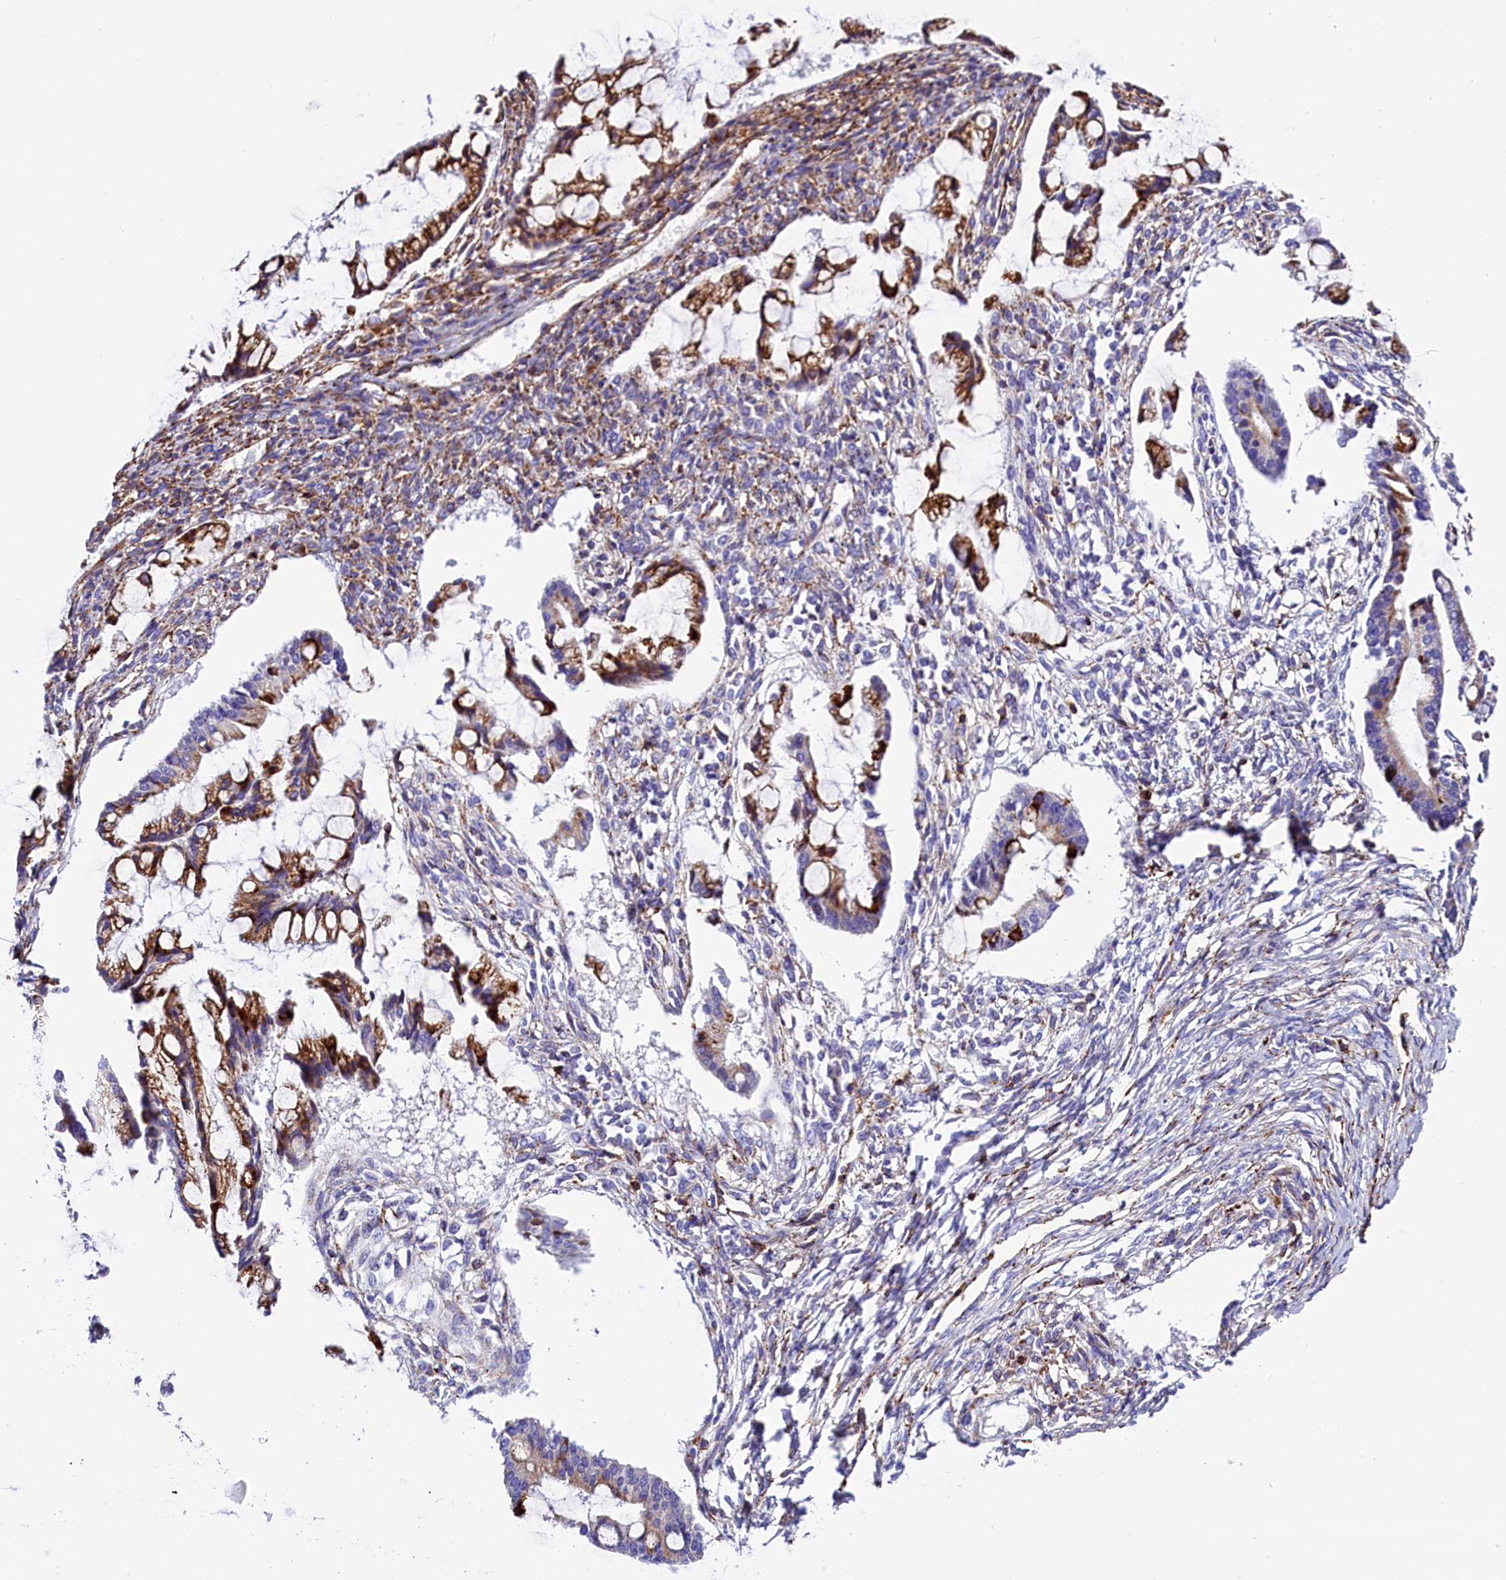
{"staining": {"intensity": "moderate", "quantity": ">75%", "location": "cytoplasmic/membranous"}, "tissue": "ovarian cancer", "cell_type": "Tumor cells", "image_type": "cancer", "snomed": [{"axis": "morphology", "description": "Cystadenocarcinoma, mucinous, NOS"}, {"axis": "topography", "description": "Ovary"}], "caption": "Tumor cells demonstrate moderate cytoplasmic/membranous staining in approximately >75% of cells in ovarian cancer (mucinous cystadenocarcinoma). The protein is stained brown, and the nuclei are stained in blue (DAB IHC with brightfield microscopy, high magnification).", "gene": "CMTR2", "patient": {"sex": "female", "age": 73}}